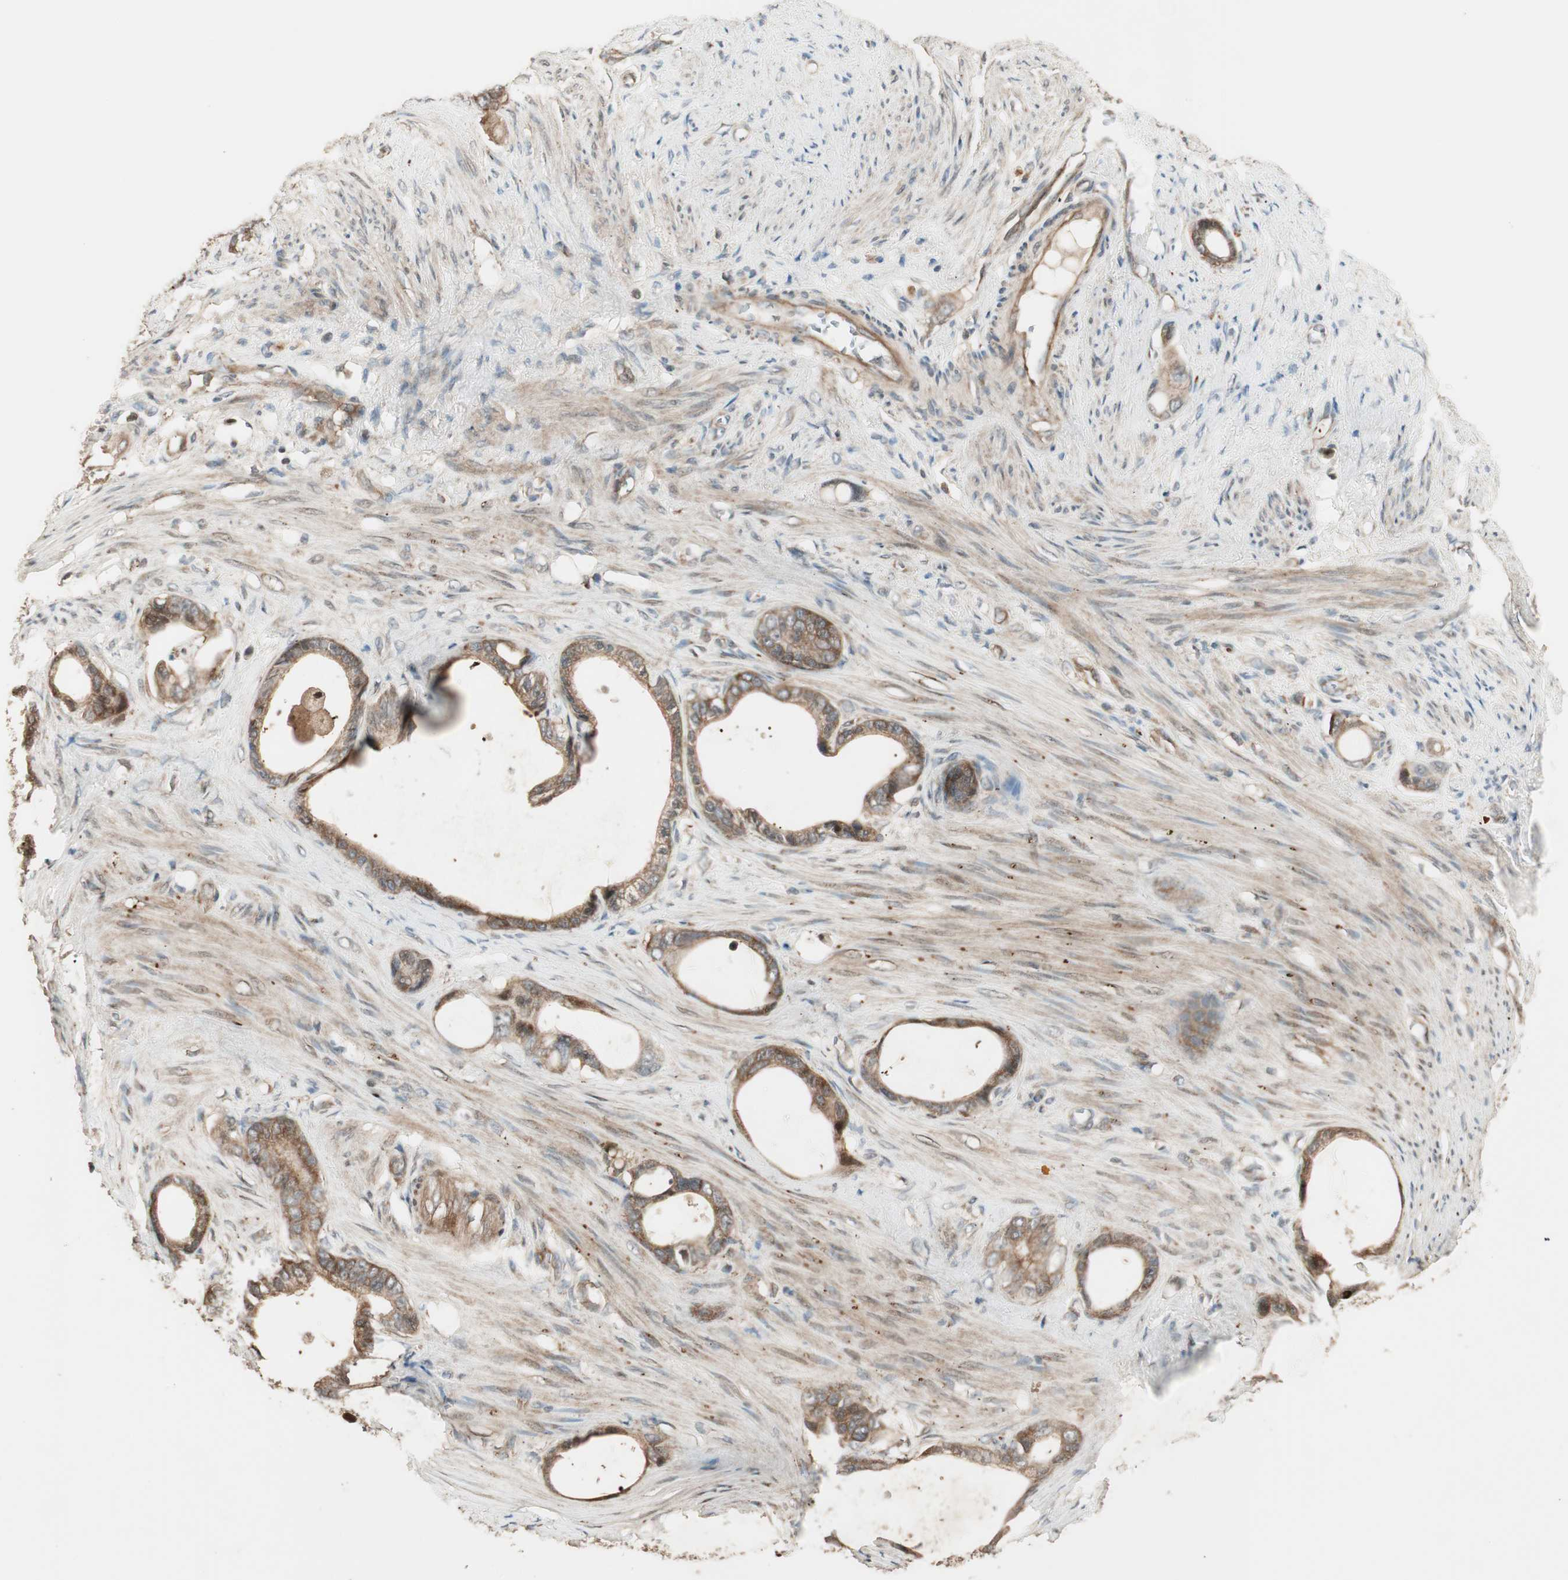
{"staining": {"intensity": "moderate", "quantity": ">75%", "location": "cytoplasmic/membranous"}, "tissue": "stomach cancer", "cell_type": "Tumor cells", "image_type": "cancer", "snomed": [{"axis": "morphology", "description": "Adenocarcinoma, NOS"}, {"axis": "topography", "description": "Stomach"}], "caption": "Tumor cells reveal medium levels of moderate cytoplasmic/membranous staining in approximately >75% of cells in human stomach cancer (adenocarcinoma). (IHC, brightfield microscopy, high magnification).", "gene": "CNOT4", "patient": {"sex": "female", "age": 75}}